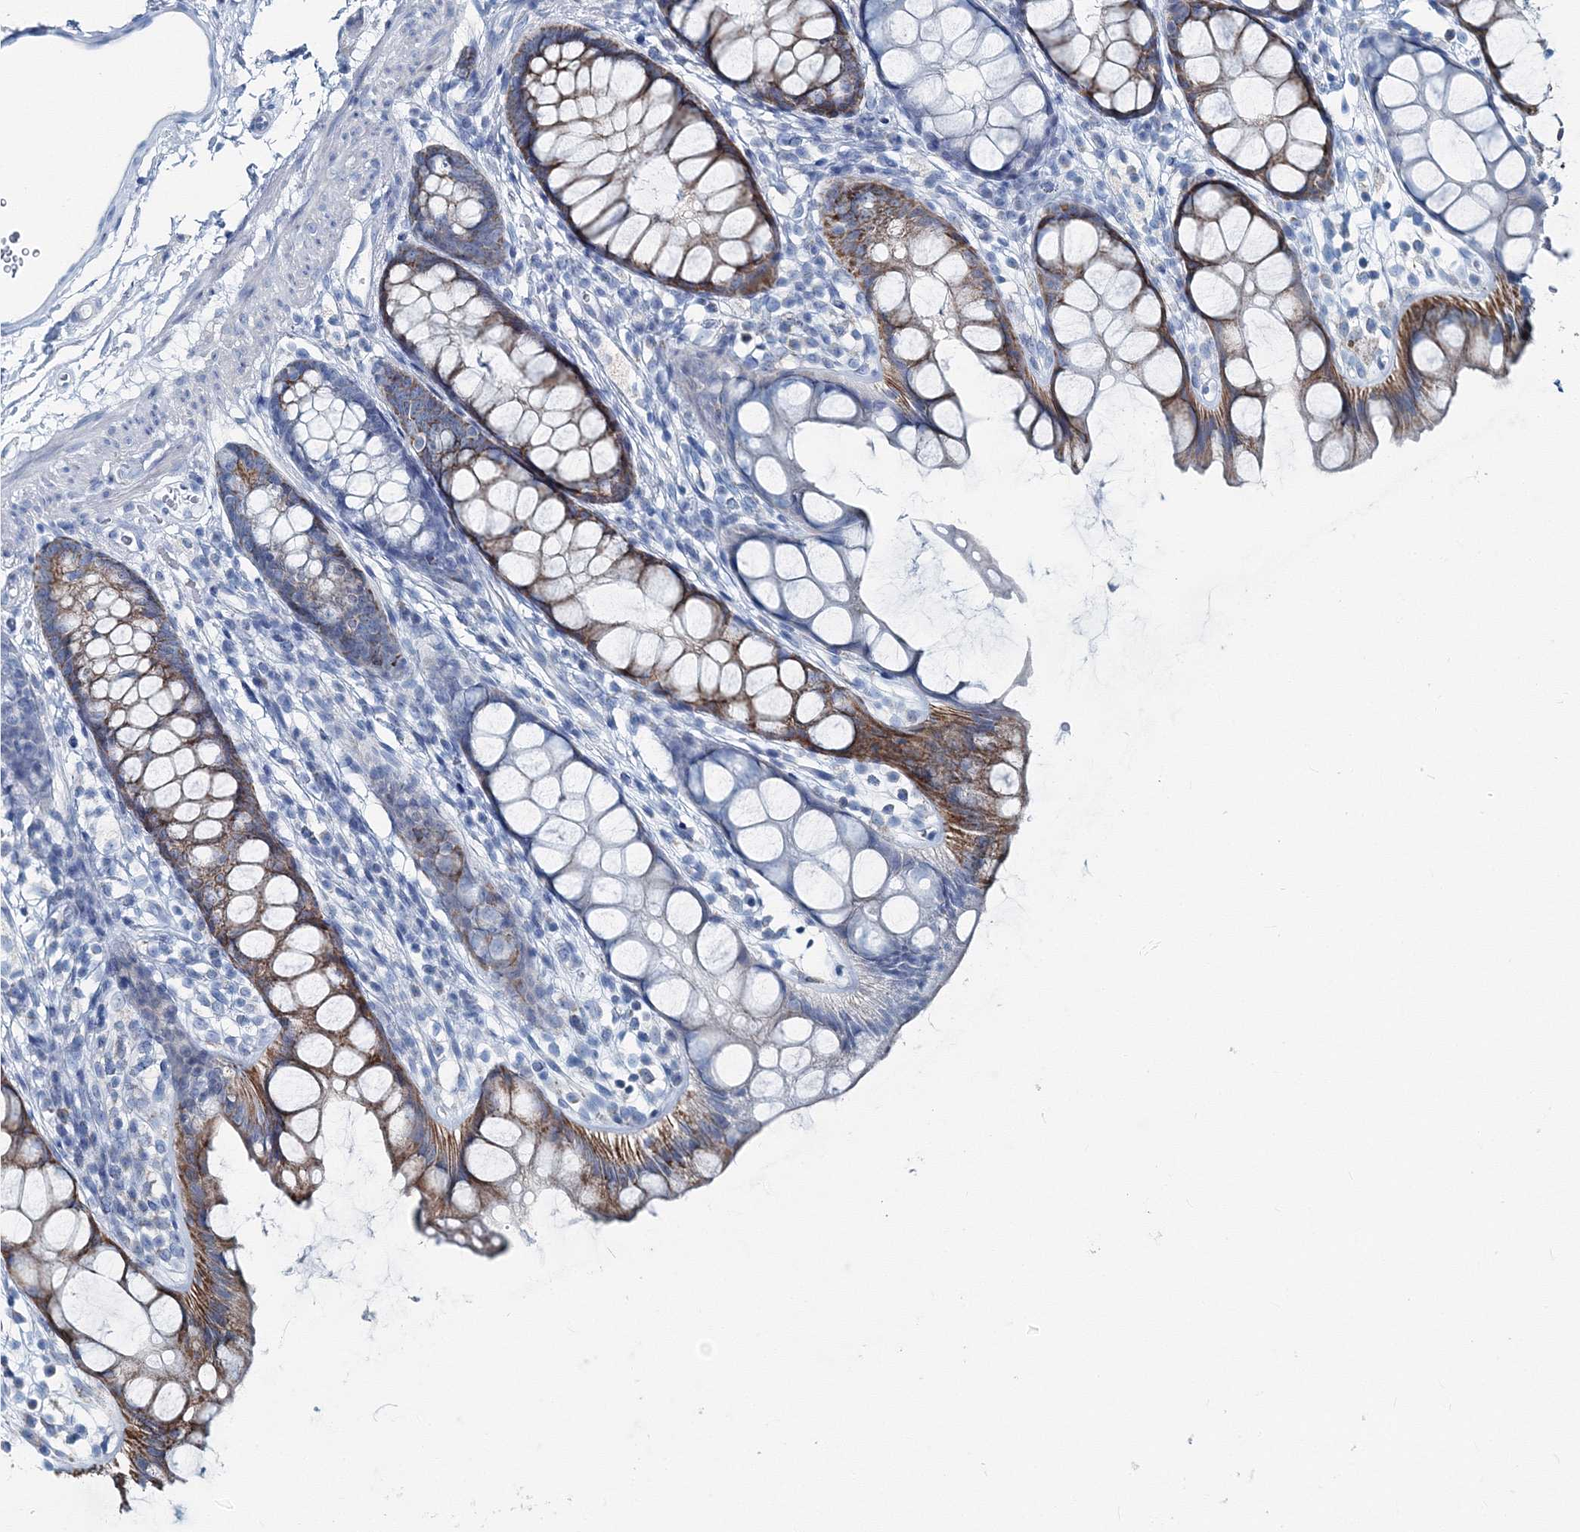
{"staining": {"intensity": "moderate", "quantity": ">75%", "location": "cytoplasmic/membranous"}, "tissue": "rectum", "cell_type": "Glandular cells", "image_type": "normal", "snomed": [{"axis": "morphology", "description": "Normal tissue, NOS"}, {"axis": "topography", "description": "Rectum"}], "caption": "The micrograph demonstrates immunohistochemical staining of normal rectum. There is moderate cytoplasmic/membranous staining is identified in about >75% of glandular cells.", "gene": "GABARAPL2", "patient": {"sex": "female", "age": 65}}